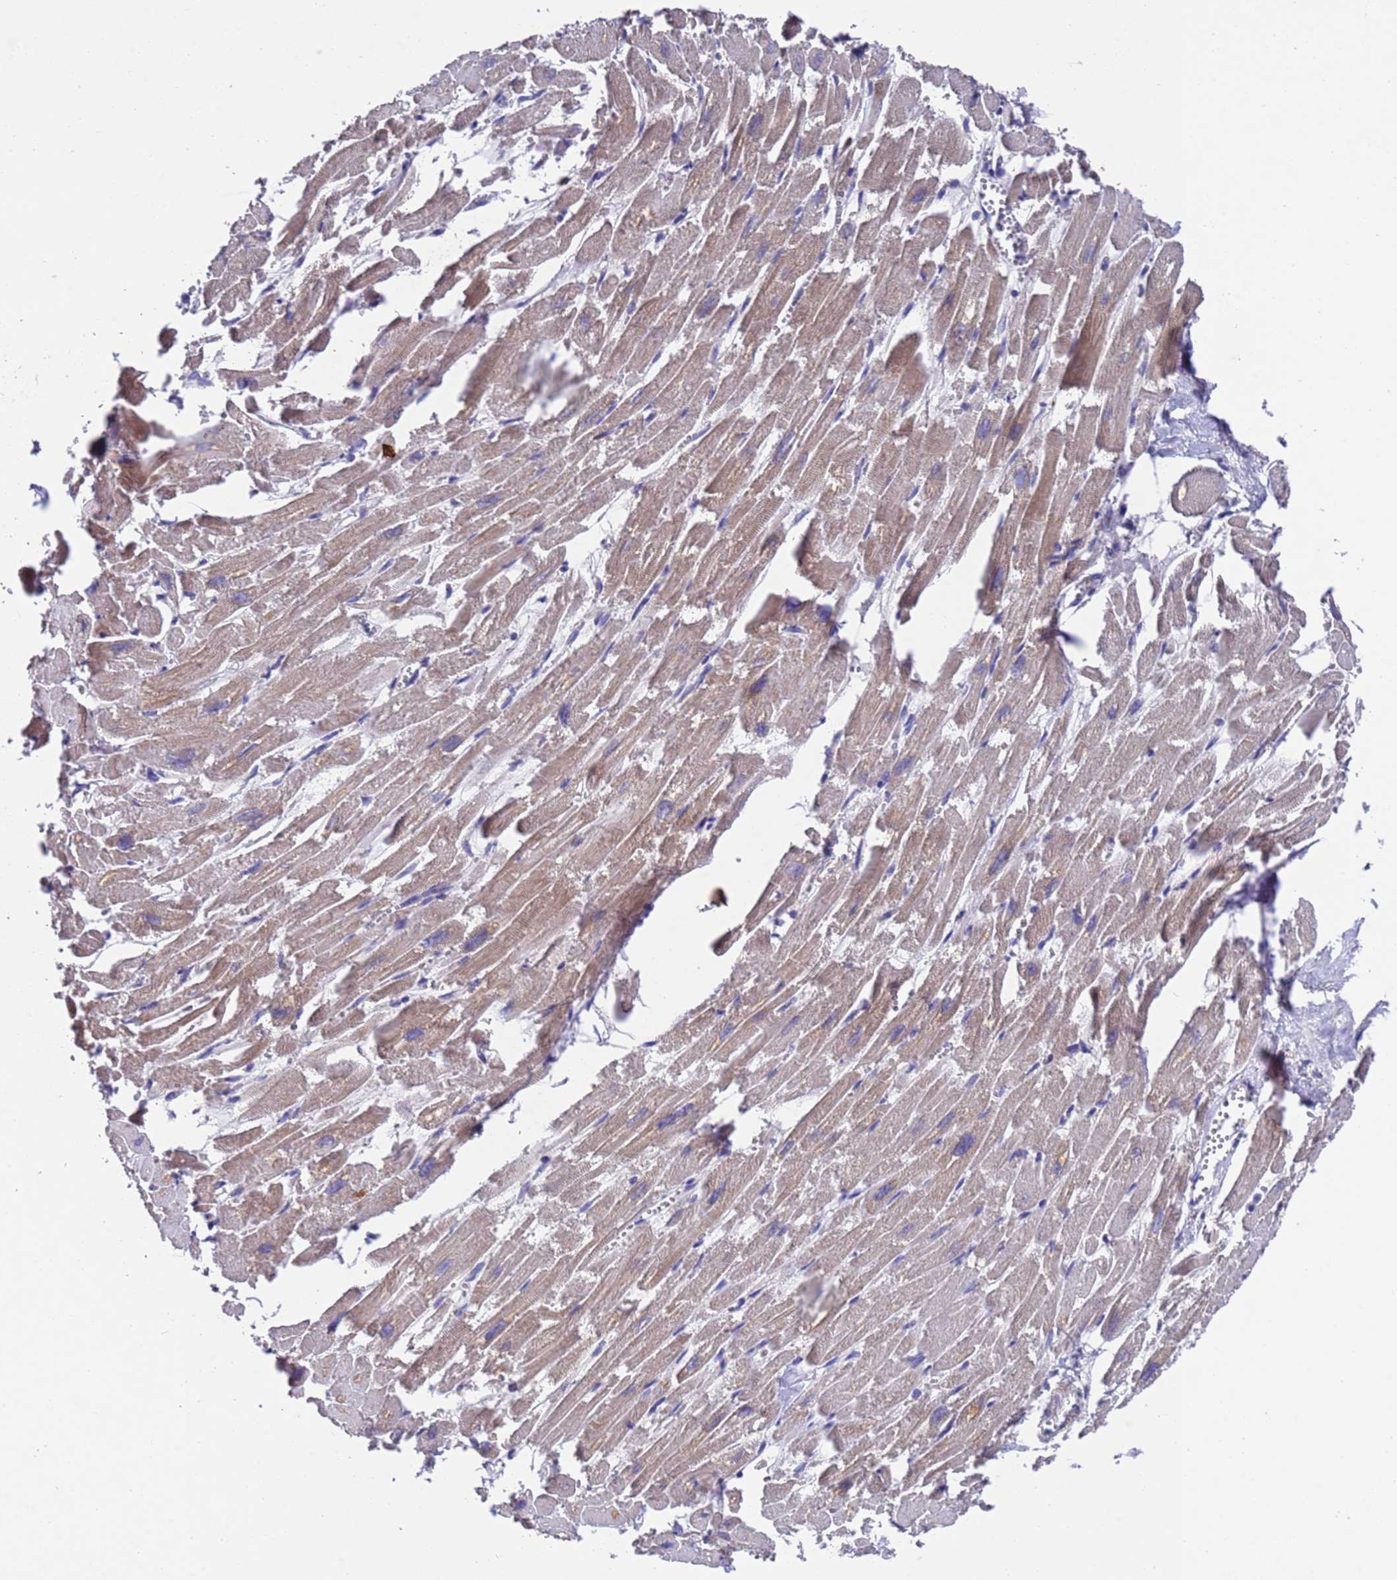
{"staining": {"intensity": "weak", "quantity": "25%-75%", "location": "cytoplasmic/membranous"}, "tissue": "heart muscle", "cell_type": "Cardiomyocytes", "image_type": "normal", "snomed": [{"axis": "morphology", "description": "Normal tissue, NOS"}, {"axis": "topography", "description": "Heart"}], "caption": "DAB (3,3'-diaminobenzidine) immunohistochemical staining of normal heart muscle demonstrates weak cytoplasmic/membranous protein positivity in about 25%-75% of cardiomyocytes.", "gene": "DCAF12L1", "patient": {"sex": "male", "age": 54}}